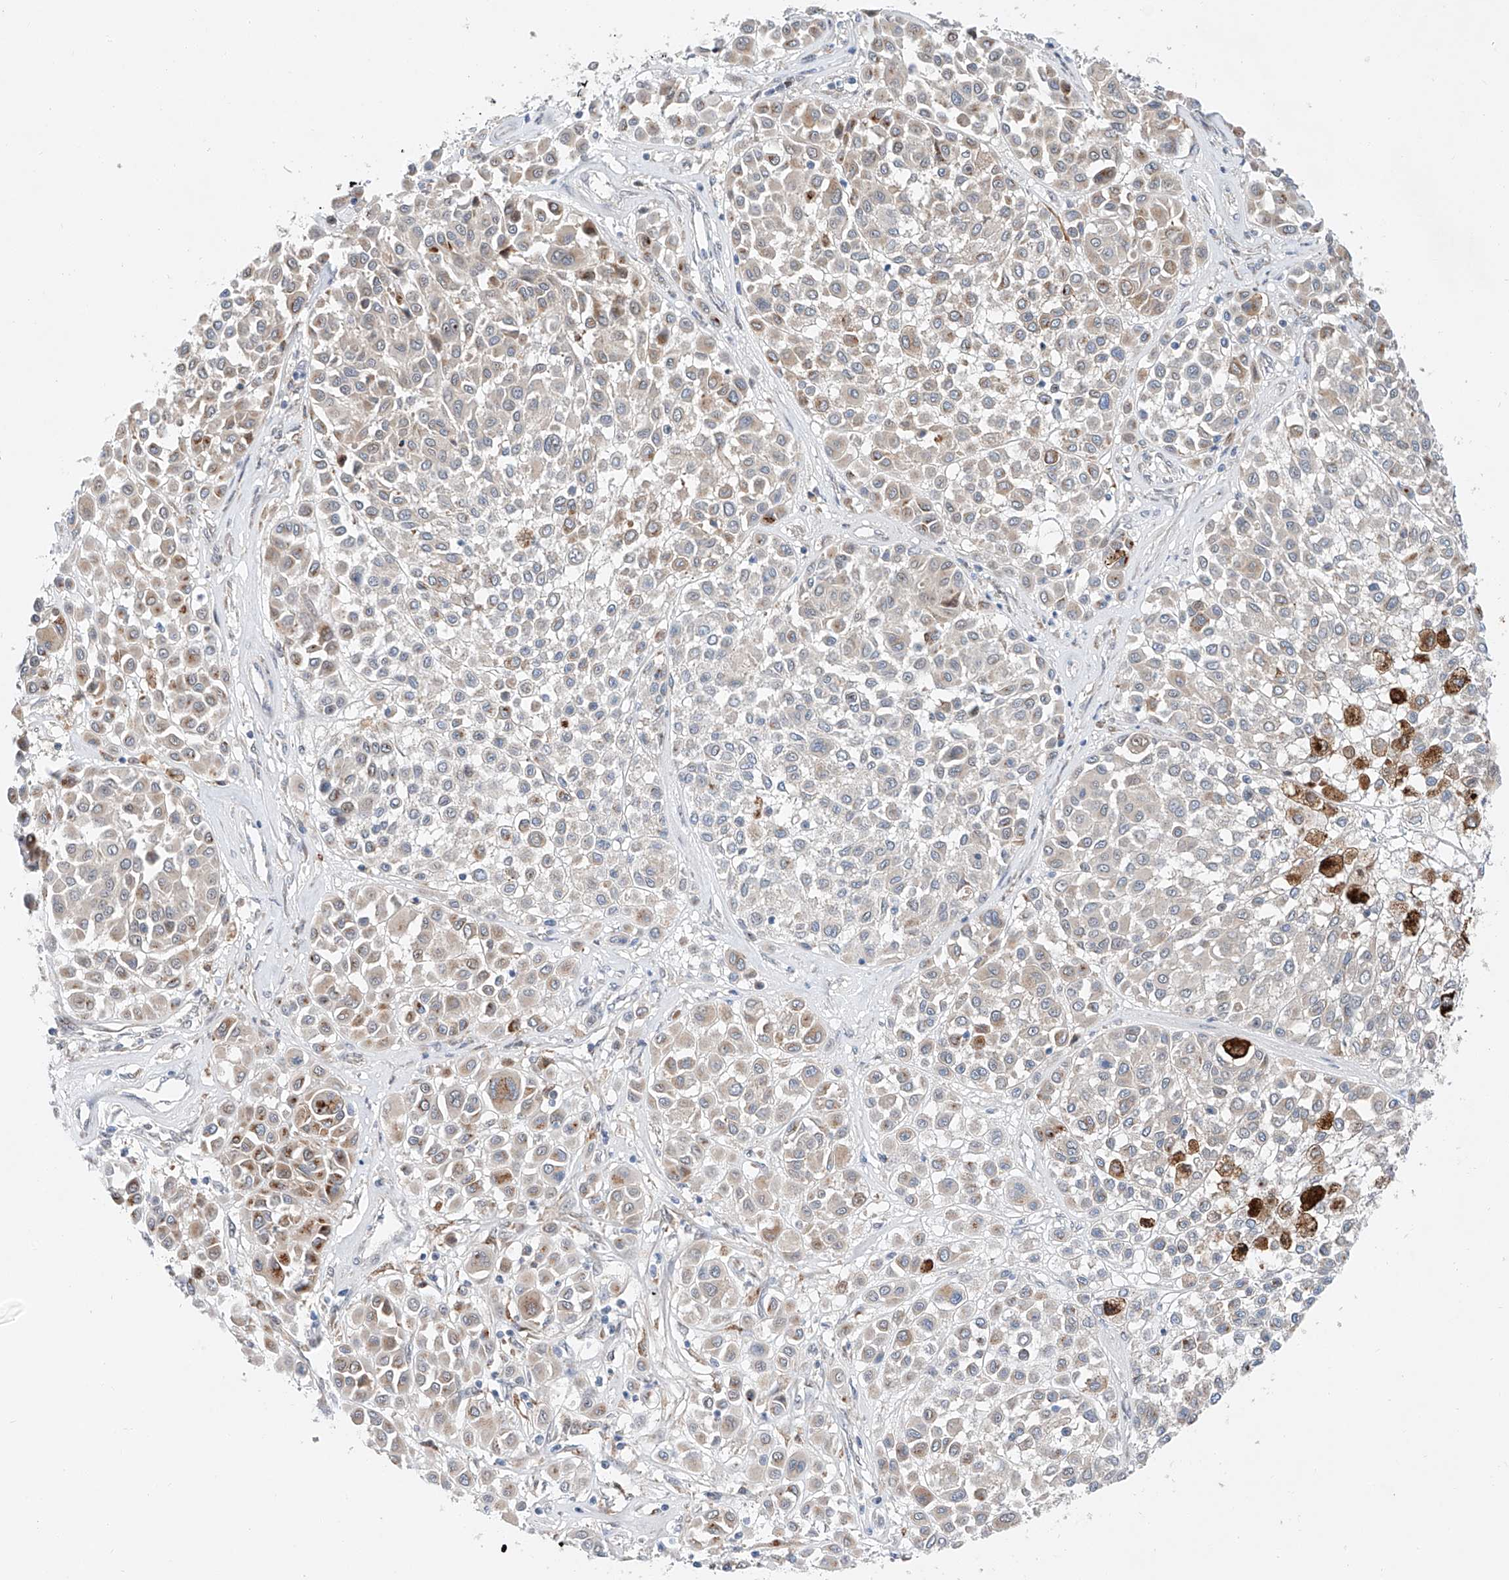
{"staining": {"intensity": "moderate", "quantity": "<25%", "location": "cytoplasmic/membranous"}, "tissue": "melanoma", "cell_type": "Tumor cells", "image_type": "cancer", "snomed": [{"axis": "morphology", "description": "Malignant melanoma, Metastatic site"}, {"axis": "topography", "description": "Soft tissue"}], "caption": "Immunohistochemical staining of human malignant melanoma (metastatic site) exhibits low levels of moderate cytoplasmic/membranous protein staining in approximately <25% of tumor cells. Immunohistochemistry stains the protein in brown and the nuclei are stained blue.", "gene": "CLDND1", "patient": {"sex": "male", "age": 41}}